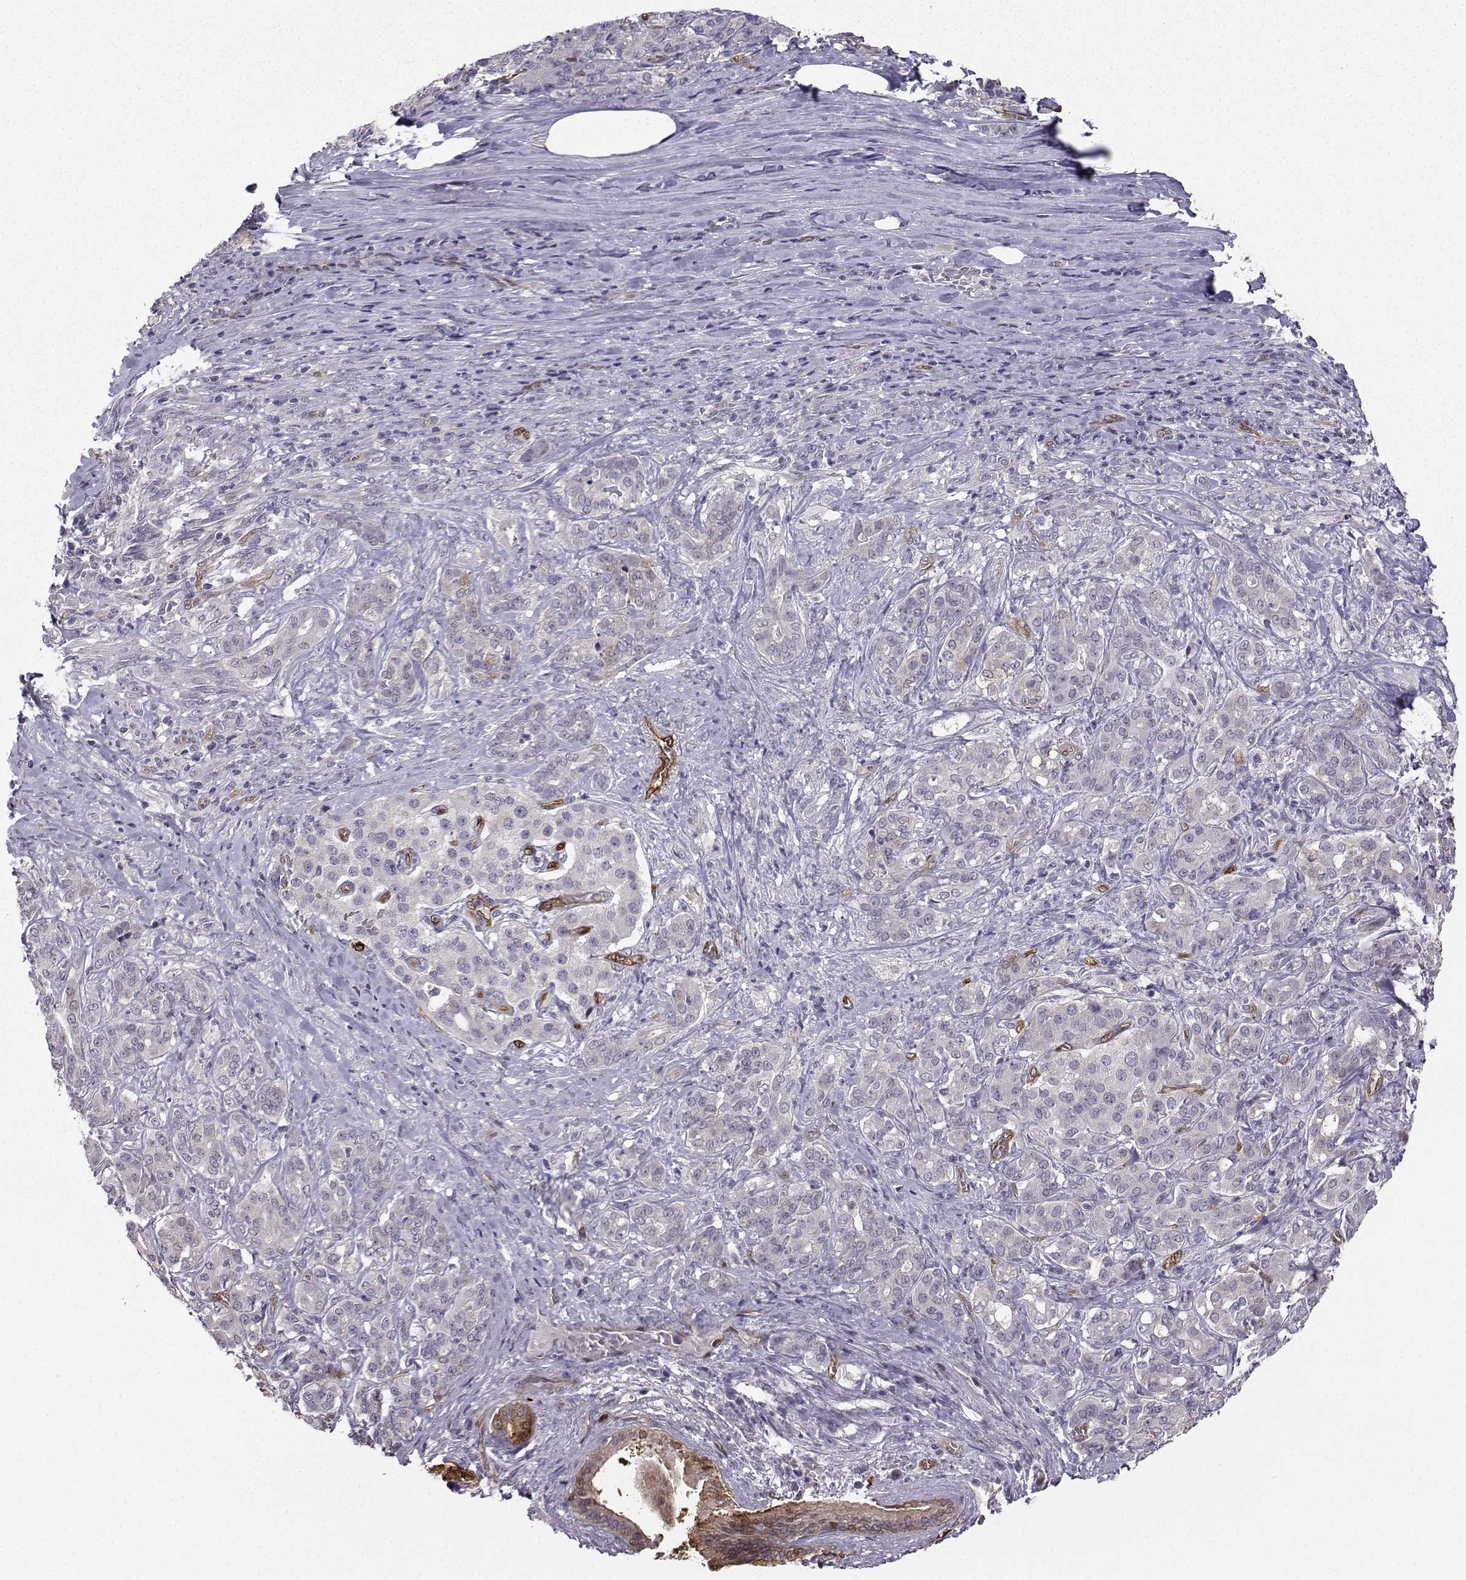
{"staining": {"intensity": "strong", "quantity": "25%-75%", "location": "cytoplasmic/membranous,nuclear"}, "tissue": "pancreatic cancer", "cell_type": "Tumor cells", "image_type": "cancer", "snomed": [{"axis": "morphology", "description": "Normal tissue, NOS"}, {"axis": "morphology", "description": "Inflammation, NOS"}, {"axis": "morphology", "description": "Adenocarcinoma, NOS"}, {"axis": "topography", "description": "Pancreas"}], "caption": "DAB (3,3'-diaminobenzidine) immunohistochemical staining of human pancreatic adenocarcinoma demonstrates strong cytoplasmic/membranous and nuclear protein expression in about 25%-75% of tumor cells.", "gene": "NQO1", "patient": {"sex": "male", "age": 57}}